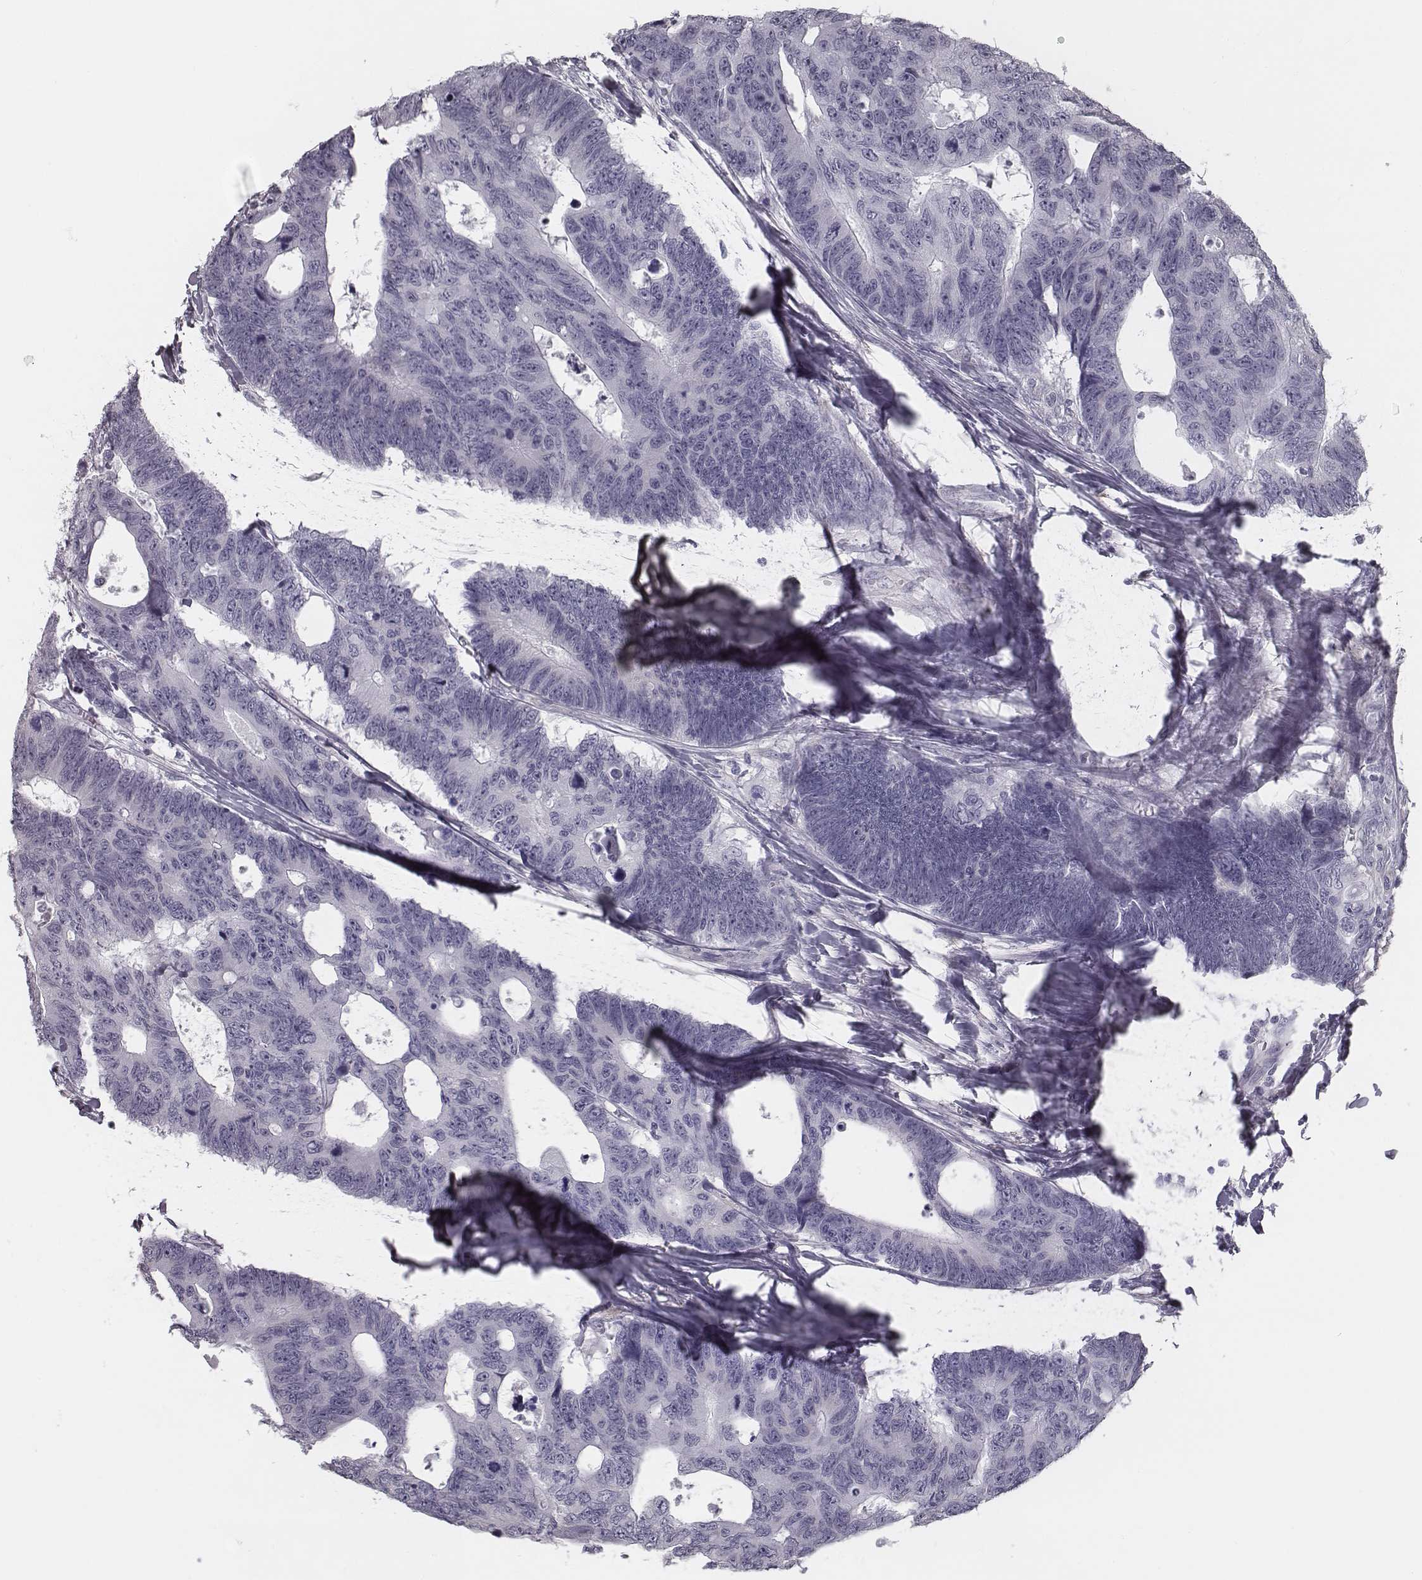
{"staining": {"intensity": "negative", "quantity": "none", "location": "none"}, "tissue": "colorectal cancer", "cell_type": "Tumor cells", "image_type": "cancer", "snomed": [{"axis": "morphology", "description": "Adenocarcinoma, NOS"}, {"axis": "topography", "description": "Colon"}], "caption": "Colorectal adenocarcinoma stained for a protein using IHC demonstrates no expression tumor cells.", "gene": "SEPTIN14", "patient": {"sex": "female", "age": 77}}